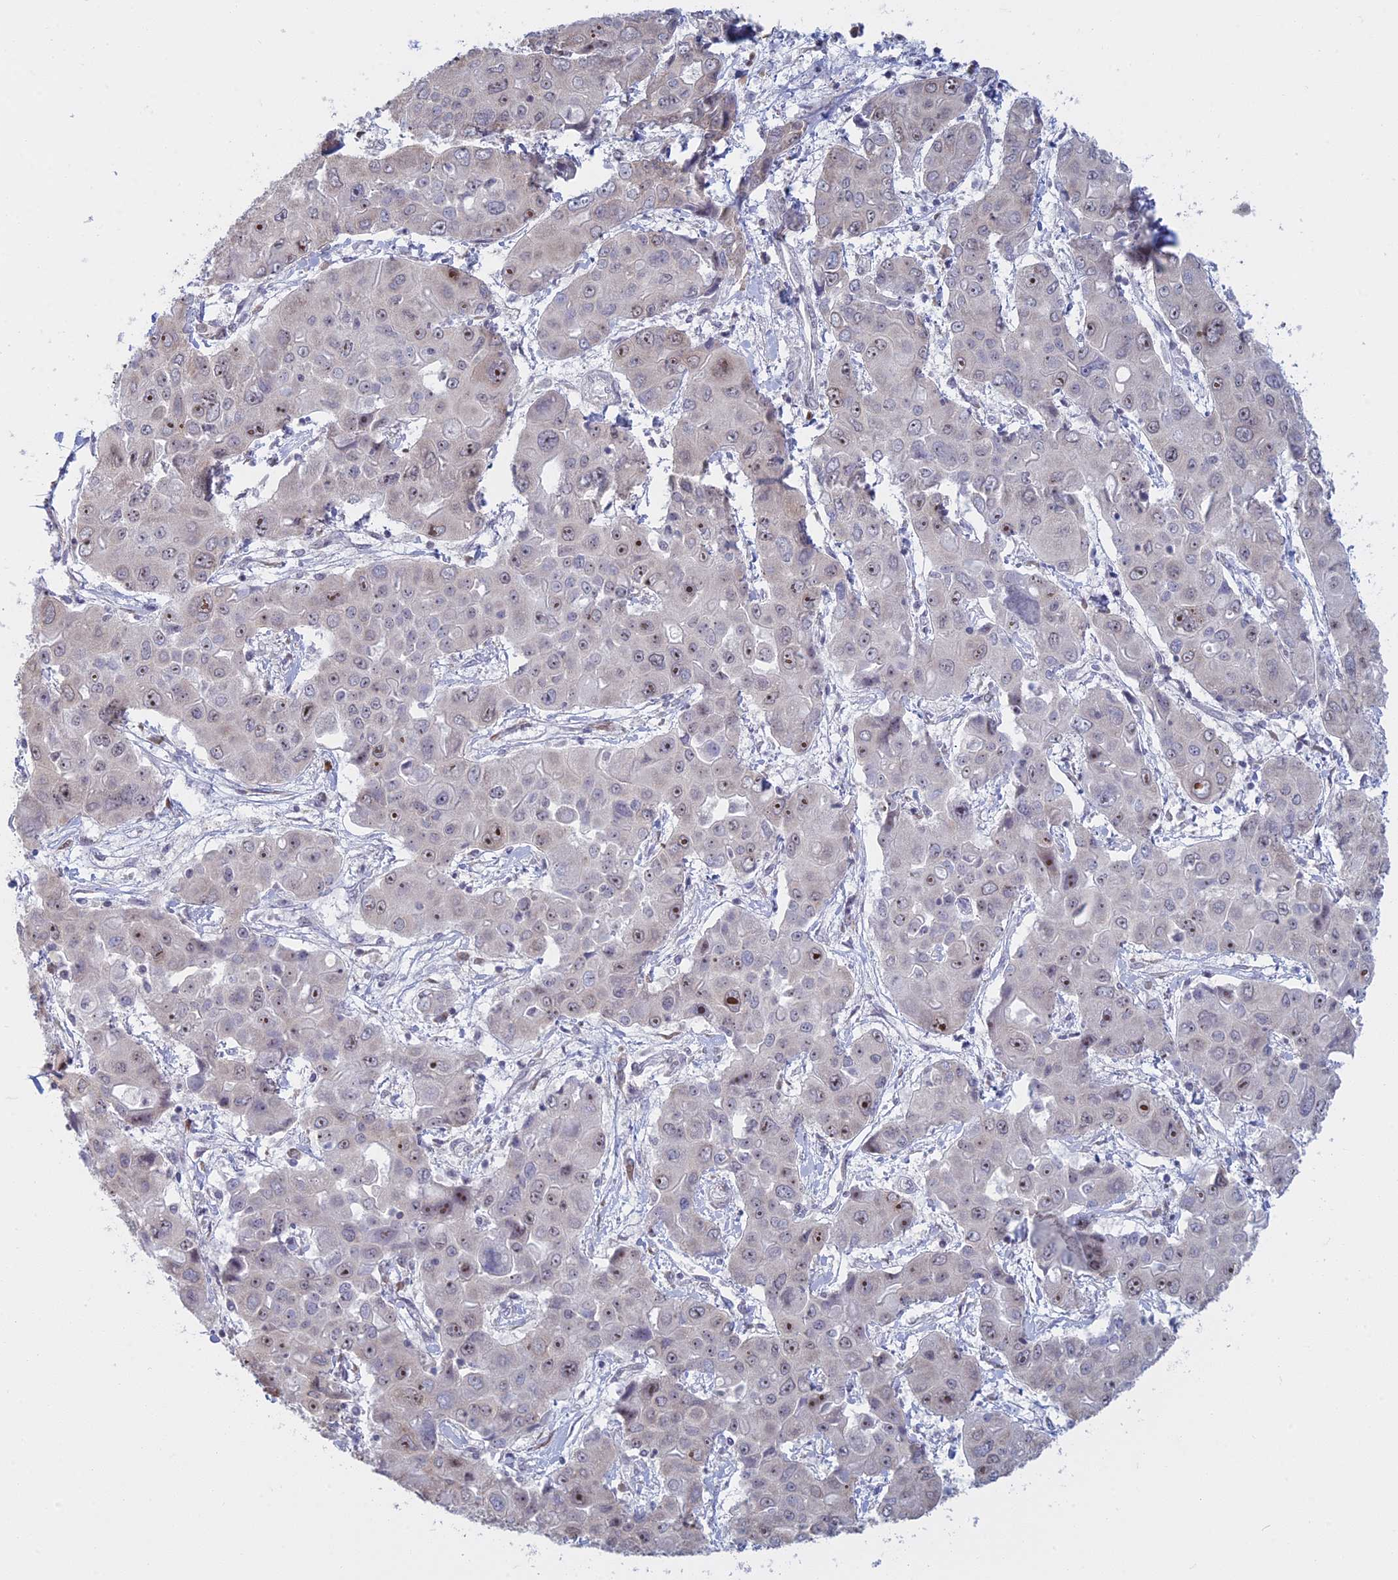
{"staining": {"intensity": "moderate", "quantity": "<25%", "location": "nuclear"}, "tissue": "liver cancer", "cell_type": "Tumor cells", "image_type": "cancer", "snomed": [{"axis": "morphology", "description": "Cholangiocarcinoma"}, {"axis": "topography", "description": "Liver"}], "caption": "Liver cancer stained with a protein marker demonstrates moderate staining in tumor cells.", "gene": "RPS19BP1", "patient": {"sex": "male", "age": 67}}